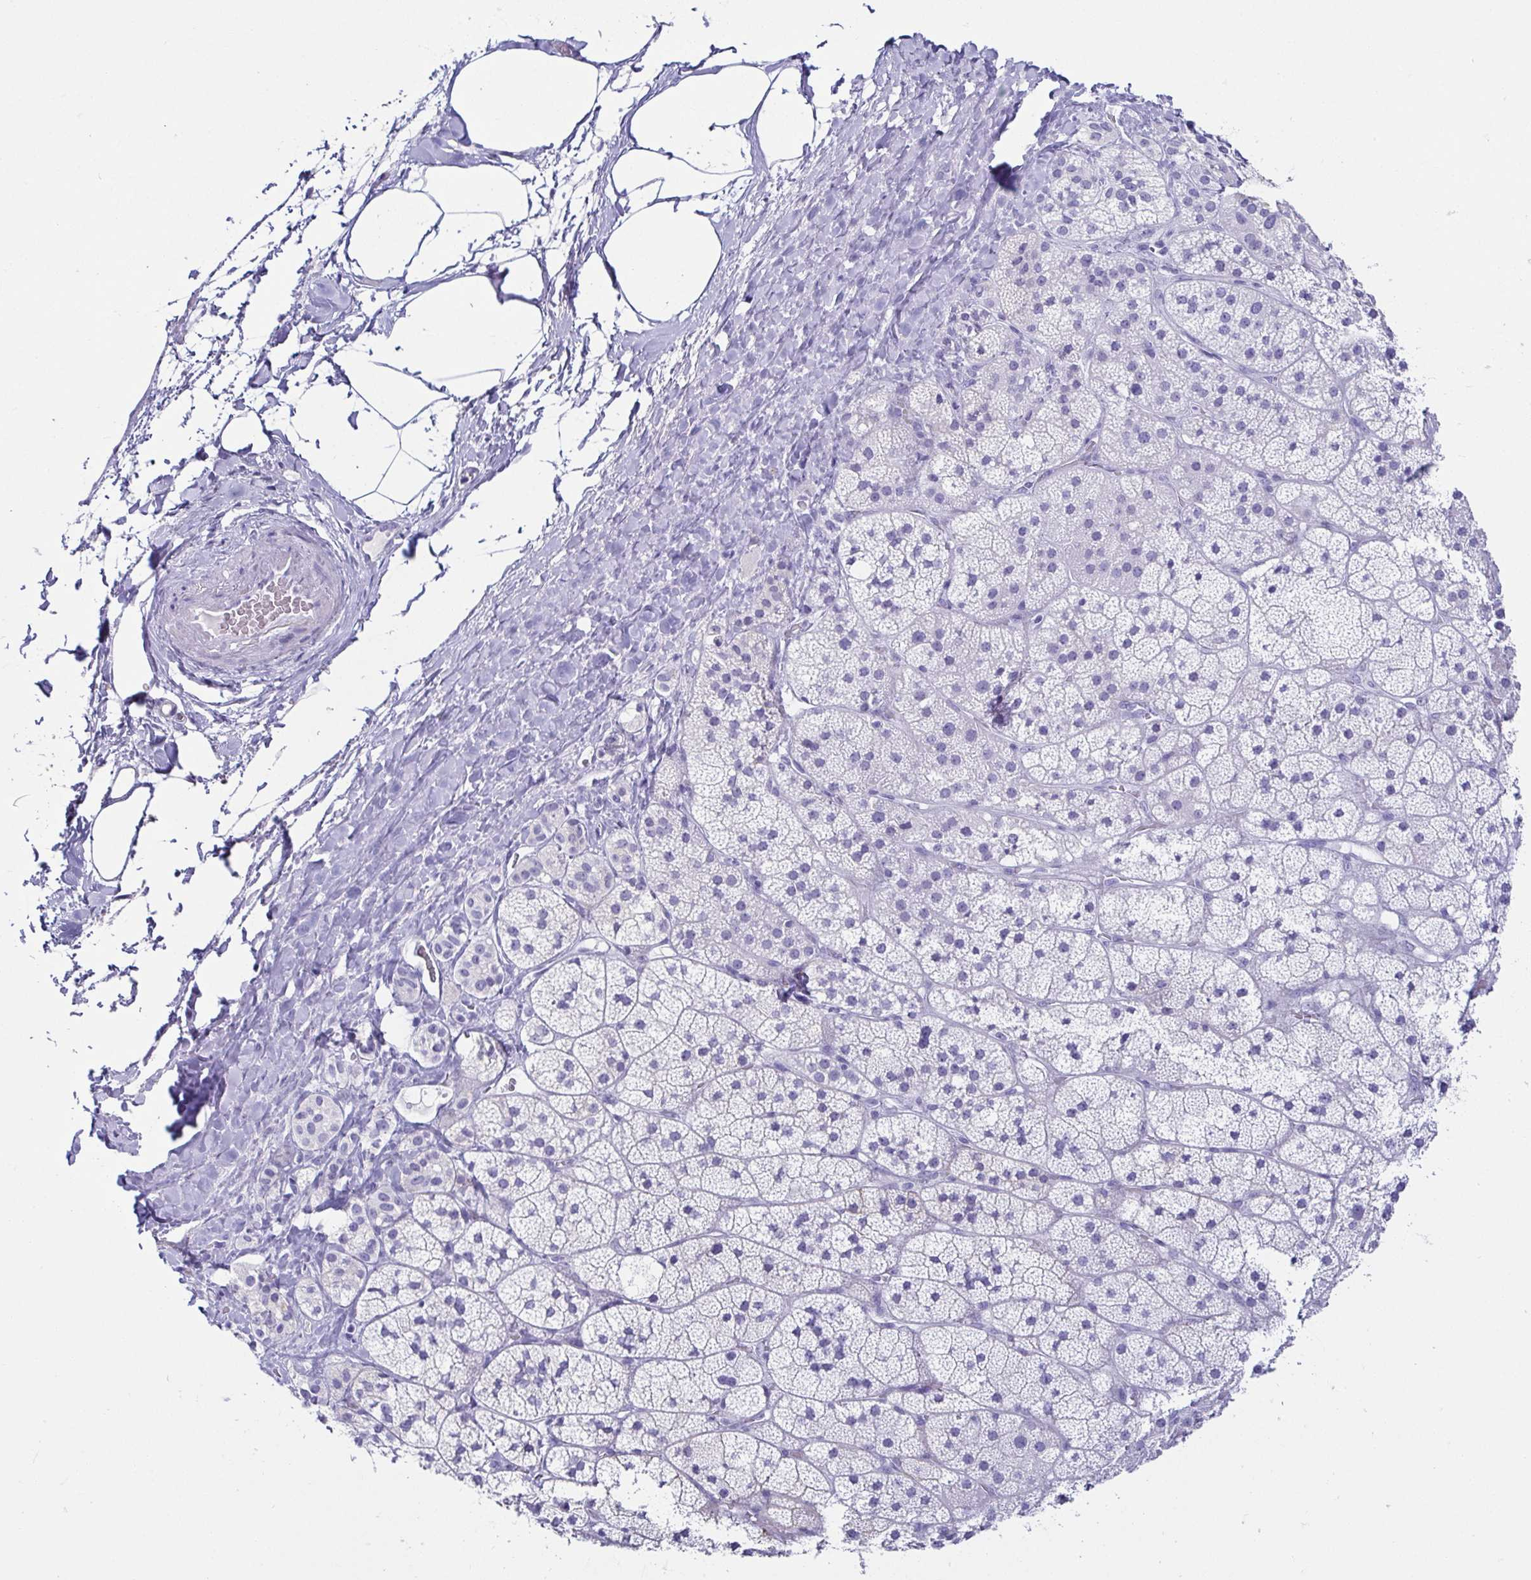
{"staining": {"intensity": "negative", "quantity": "none", "location": "none"}, "tissue": "adrenal gland", "cell_type": "Glandular cells", "image_type": "normal", "snomed": [{"axis": "morphology", "description": "Normal tissue, NOS"}, {"axis": "topography", "description": "Adrenal gland"}], "caption": "The photomicrograph shows no staining of glandular cells in benign adrenal gland.", "gene": "CD164L2", "patient": {"sex": "male", "age": 57}}